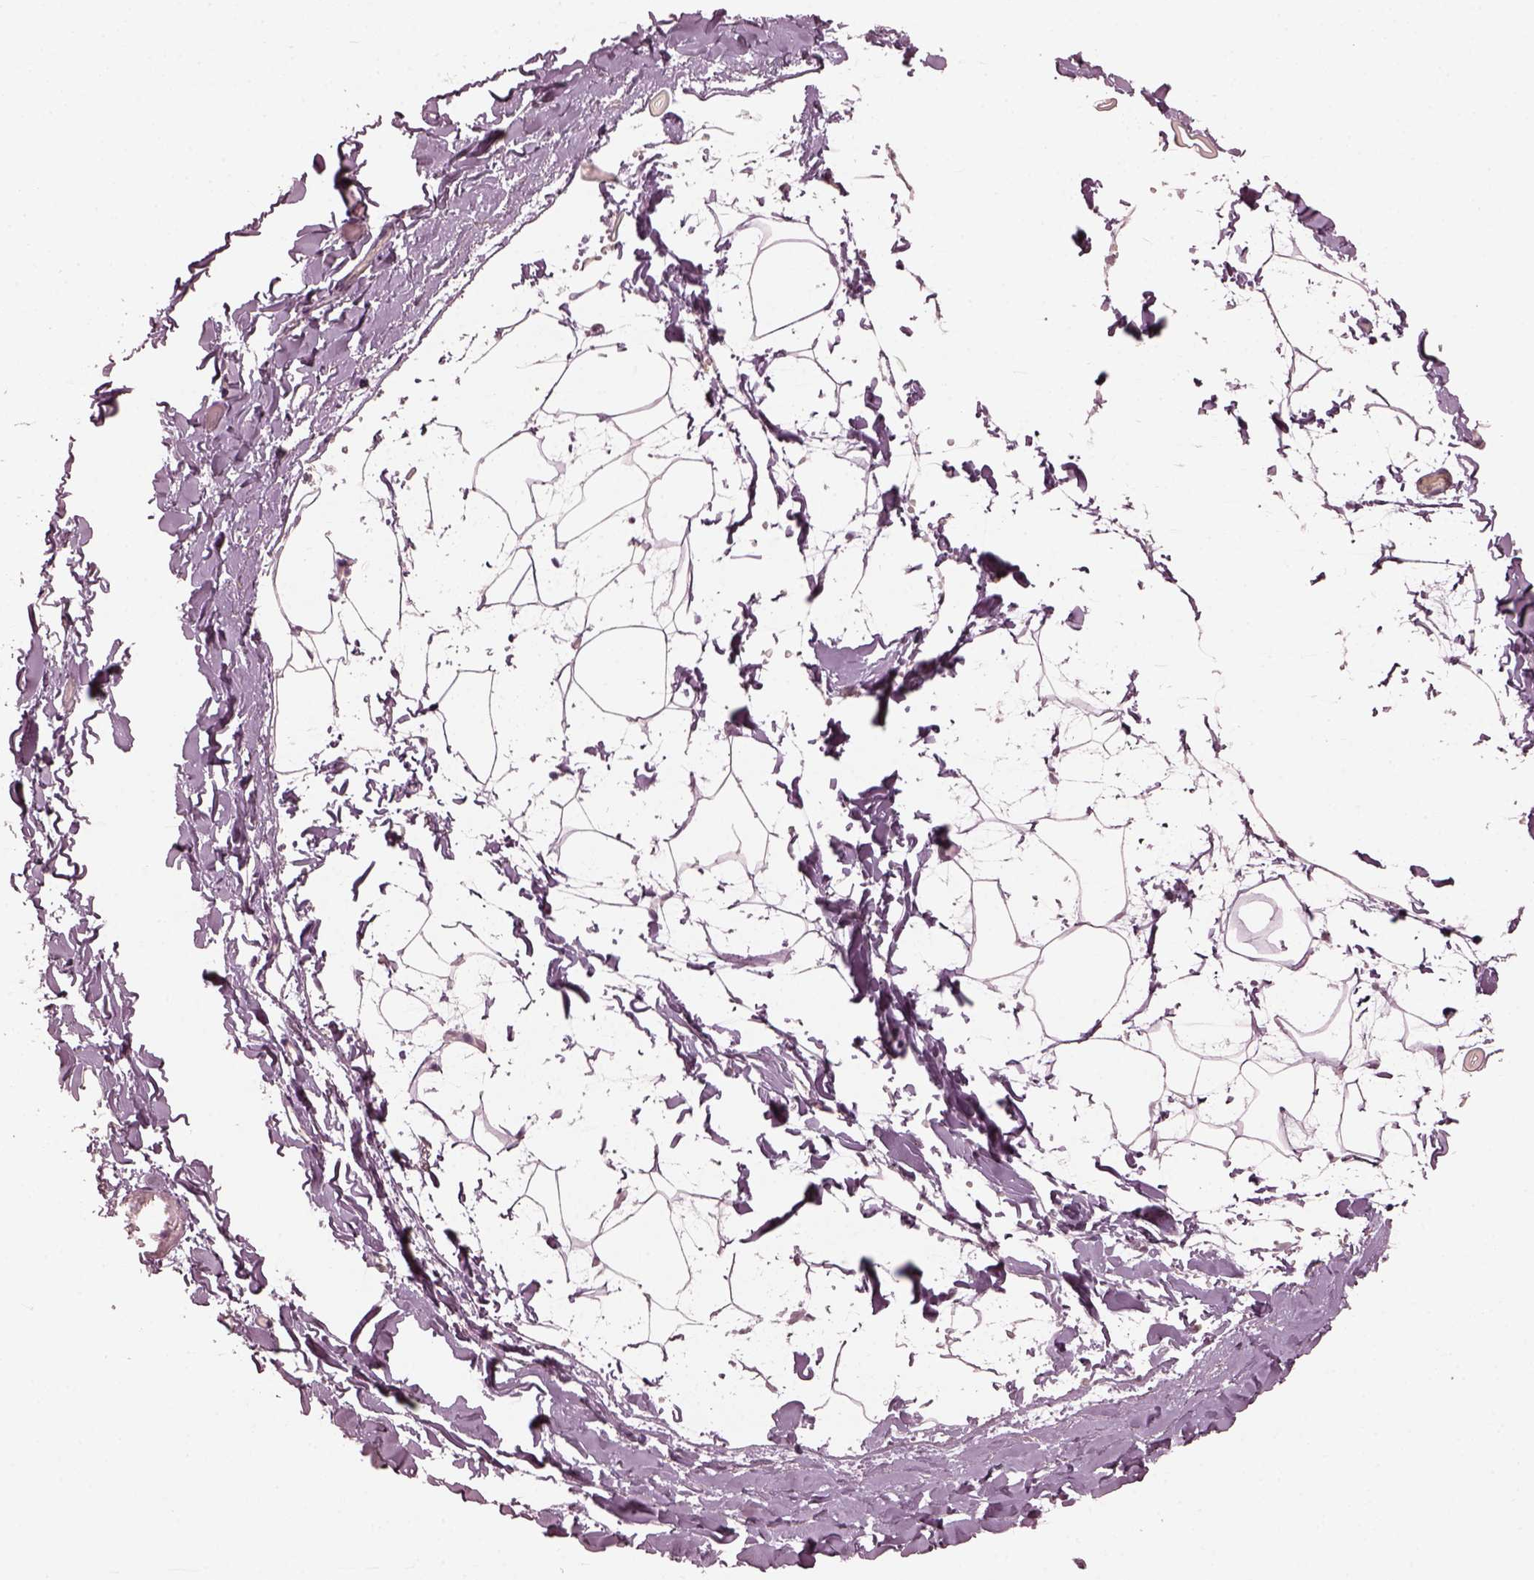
{"staining": {"intensity": "negative", "quantity": "none", "location": "none"}, "tissue": "adipose tissue", "cell_type": "Adipocytes", "image_type": "normal", "snomed": [{"axis": "morphology", "description": "Normal tissue, NOS"}, {"axis": "topography", "description": "Gallbladder"}, {"axis": "topography", "description": "Peripheral nerve tissue"}], "caption": "Immunohistochemistry (IHC) photomicrograph of normal adipose tissue: human adipose tissue stained with DAB (3,3'-diaminobenzidine) reveals no significant protein positivity in adipocytes. (DAB immunohistochemistry with hematoxylin counter stain).", "gene": "KRT79", "patient": {"sex": "female", "age": 45}}